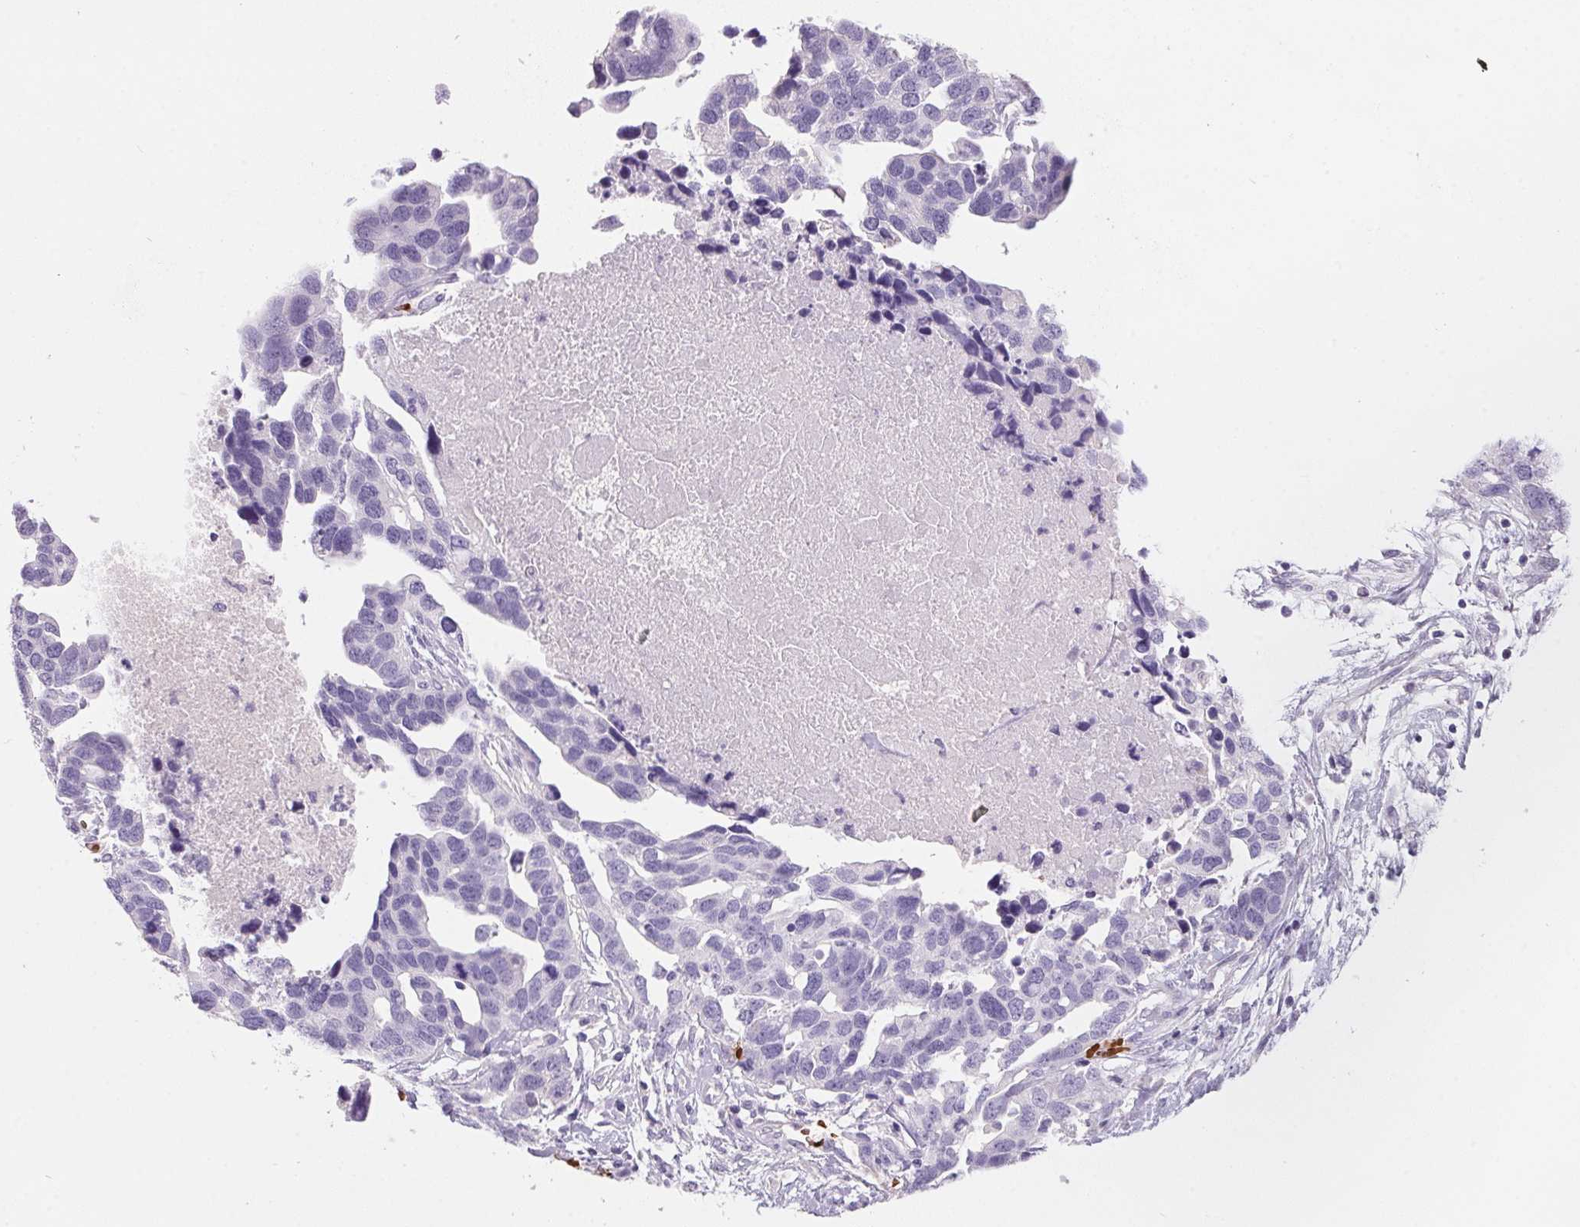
{"staining": {"intensity": "negative", "quantity": "none", "location": "none"}, "tissue": "ovarian cancer", "cell_type": "Tumor cells", "image_type": "cancer", "snomed": [{"axis": "morphology", "description": "Cystadenocarcinoma, serous, NOS"}, {"axis": "topography", "description": "Ovary"}], "caption": "Micrograph shows no significant protein expression in tumor cells of ovarian cancer.", "gene": "HBQ1", "patient": {"sex": "female", "age": 54}}